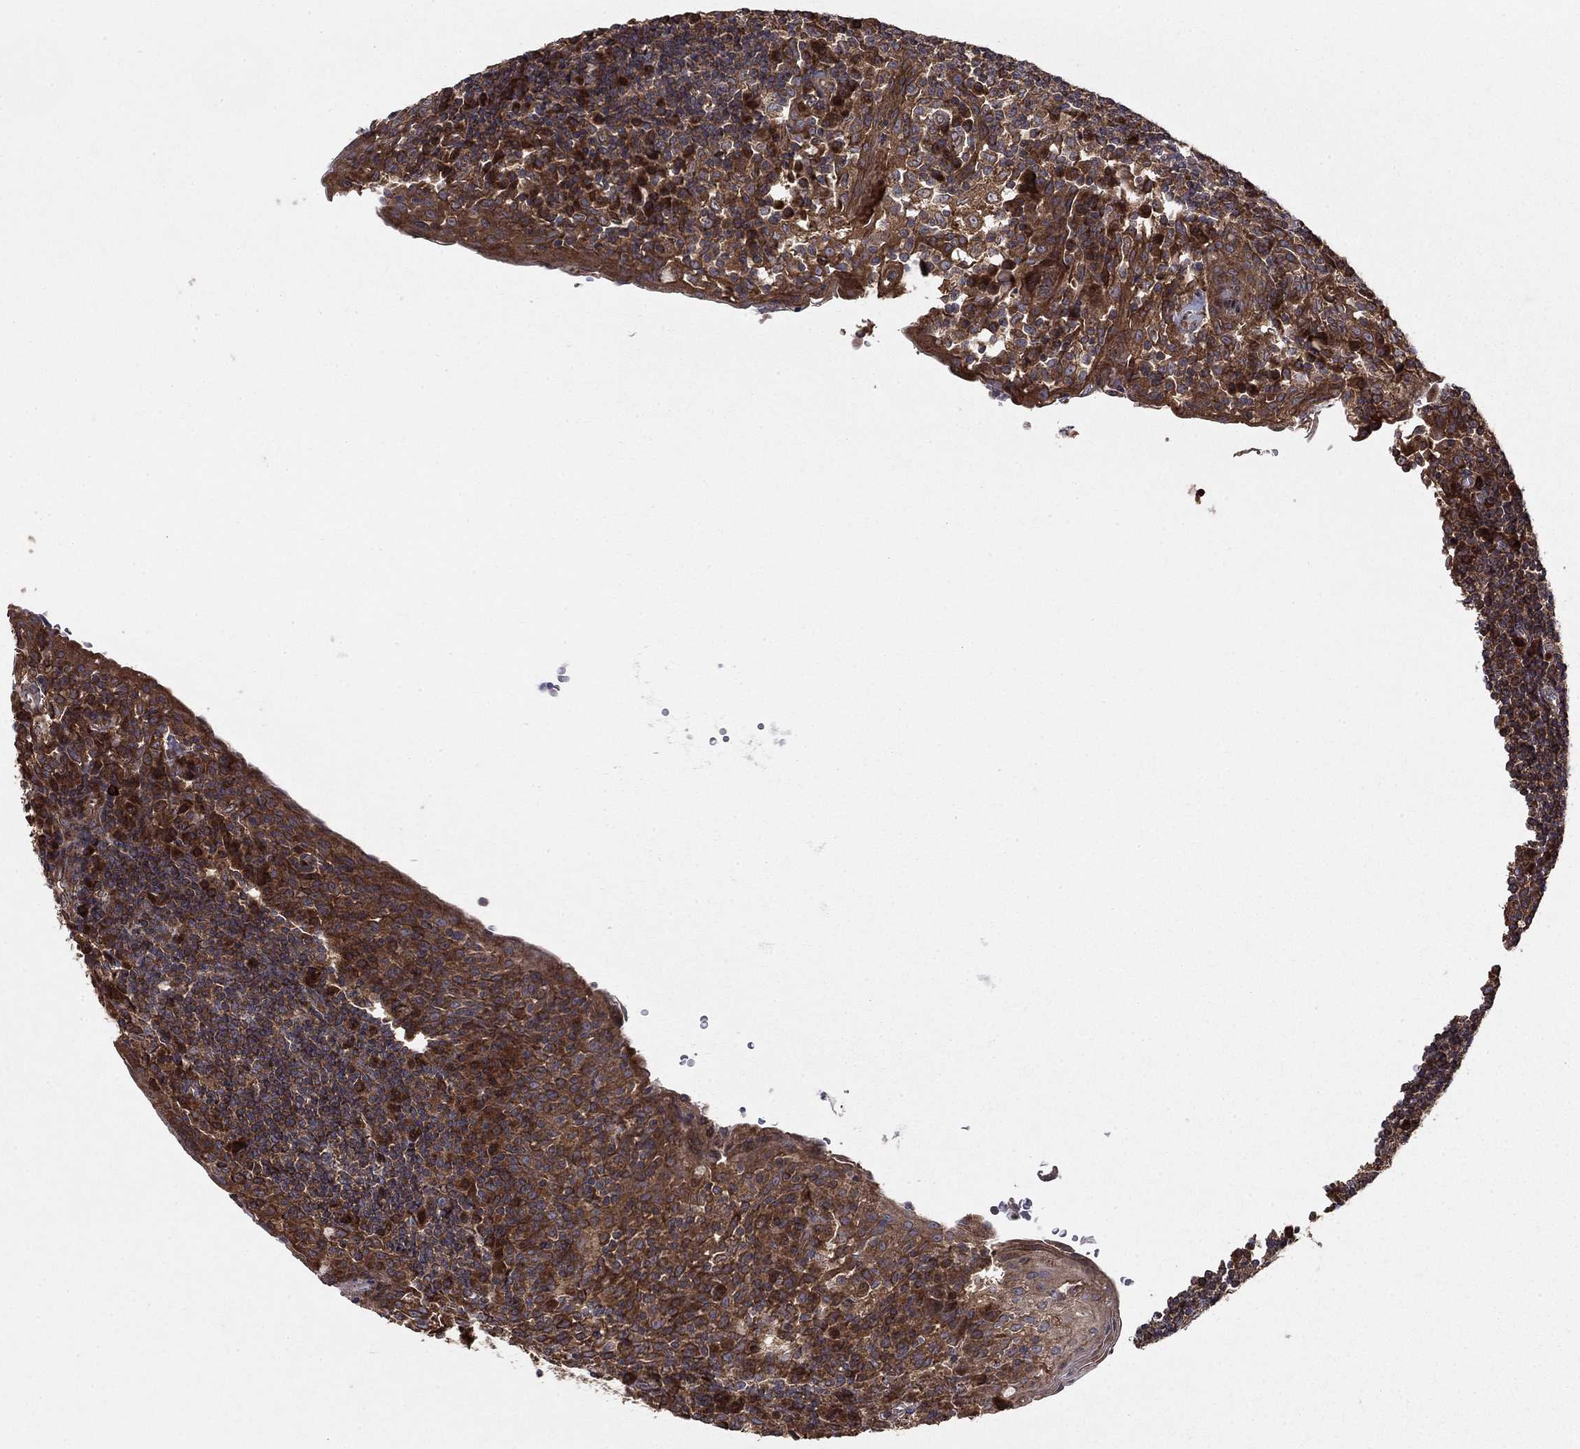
{"staining": {"intensity": "moderate", "quantity": "<25%", "location": "cytoplasmic/membranous"}, "tissue": "tonsil", "cell_type": "Germinal center cells", "image_type": "normal", "snomed": [{"axis": "morphology", "description": "Normal tissue, NOS"}, {"axis": "topography", "description": "Tonsil"}], "caption": "Immunohistochemistry (IHC) image of unremarkable tonsil: tonsil stained using immunohistochemistry reveals low levels of moderate protein expression localized specifically in the cytoplasmic/membranous of germinal center cells, appearing as a cytoplasmic/membranous brown color.", "gene": "BABAM2", "patient": {"sex": "female", "age": 13}}